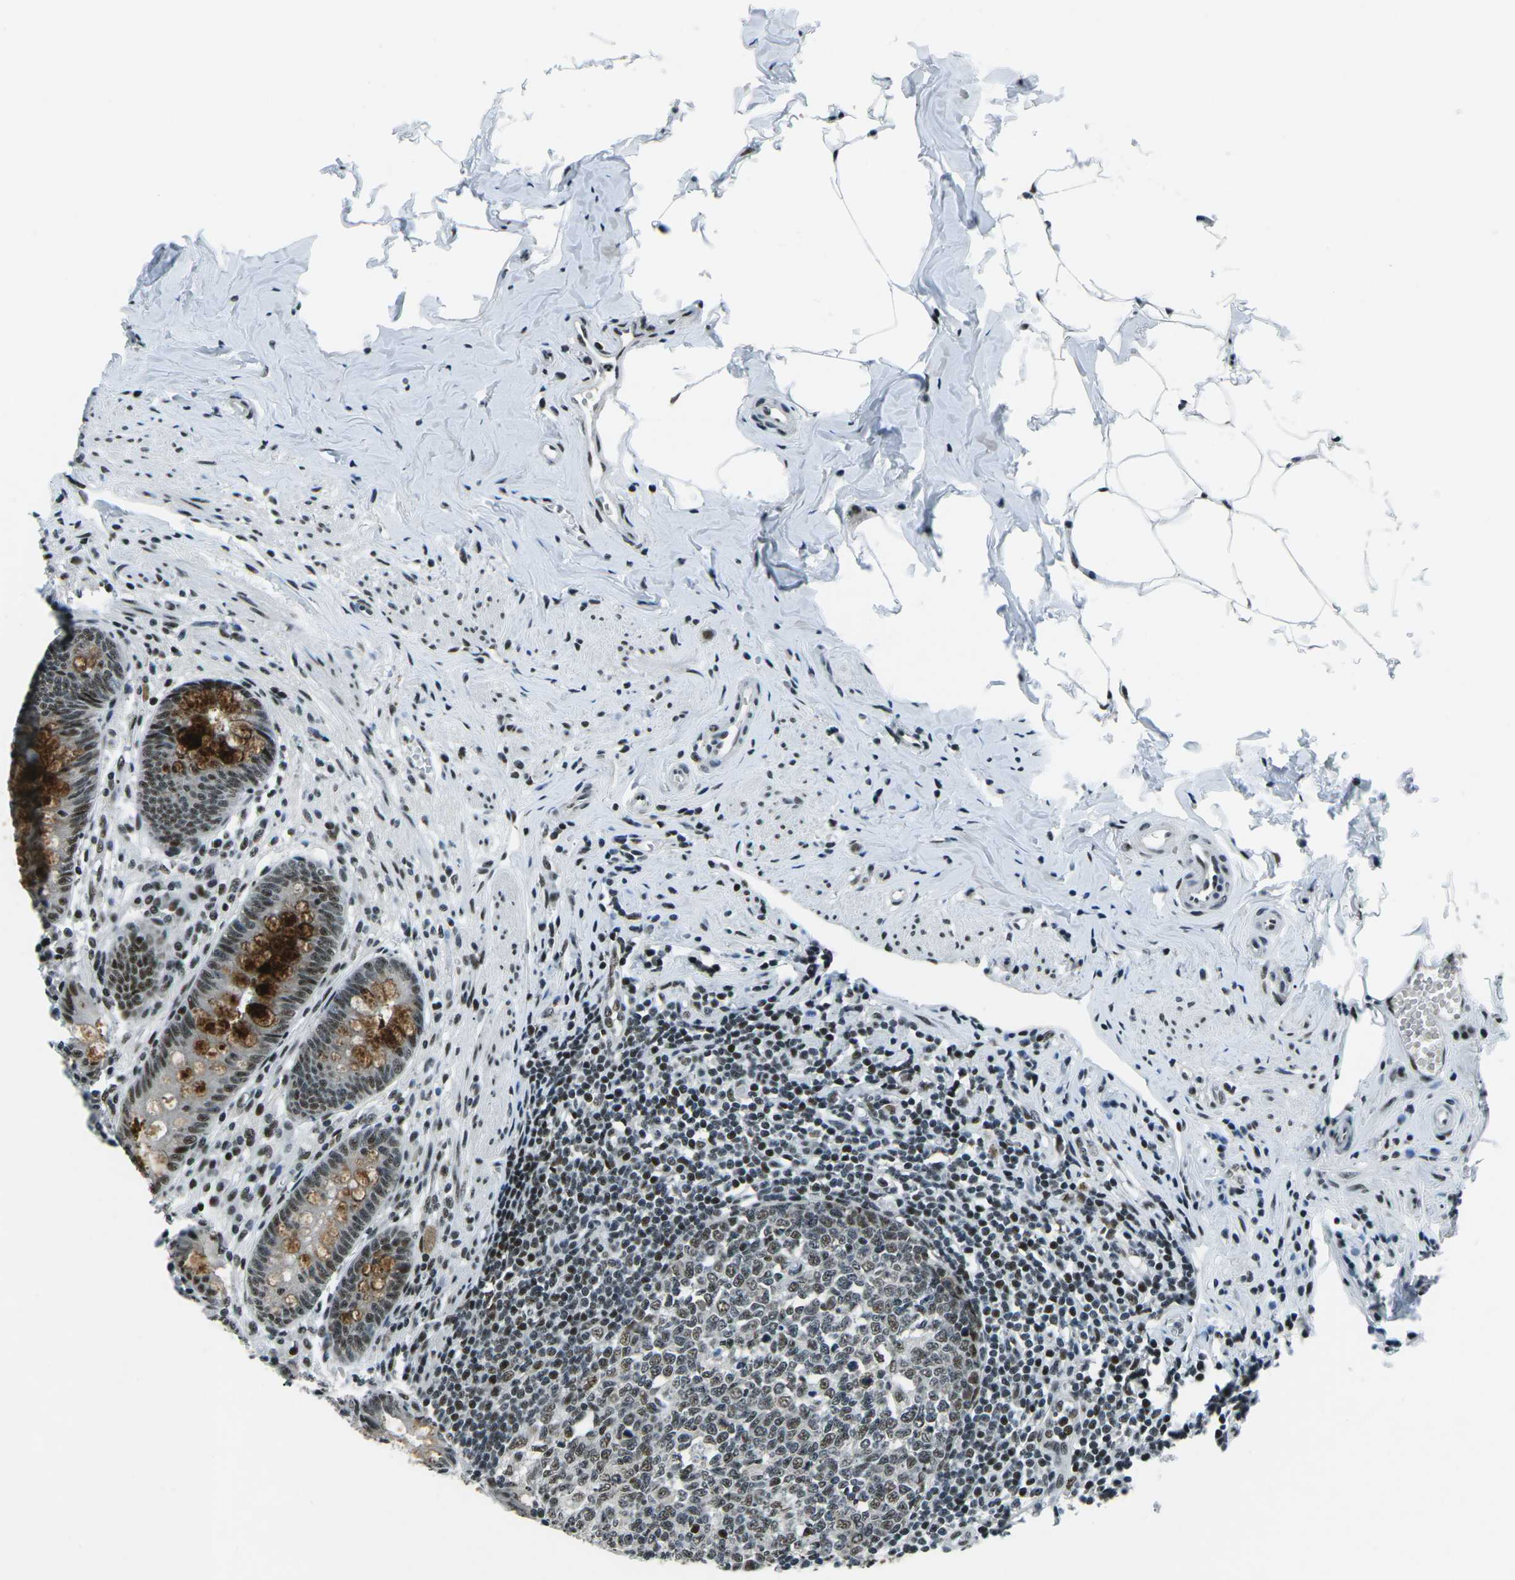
{"staining": {"intensity": "moderate", "quantity": ">75%", "location": "cytoplasmic/membranous,nuclear"}, "tissue": "appendix", "cell_type": "Glandular cells", "image_type": "normal", "snomed": [{"axis": "morphology", "description": "Normal tissue, NOS"}, {"axis": "topography", "description": "Appendix"}], "caption": "The image exhibits a brown stain indicating the presence of a protein in the cytoplasmic/membranous,nuclear of glandular cells in appendix. (brown staining indicates protein expression, while blue staining denotes nuclei).", "gene": "RBL2", "patient": {"sex": "male", "age": 56}}